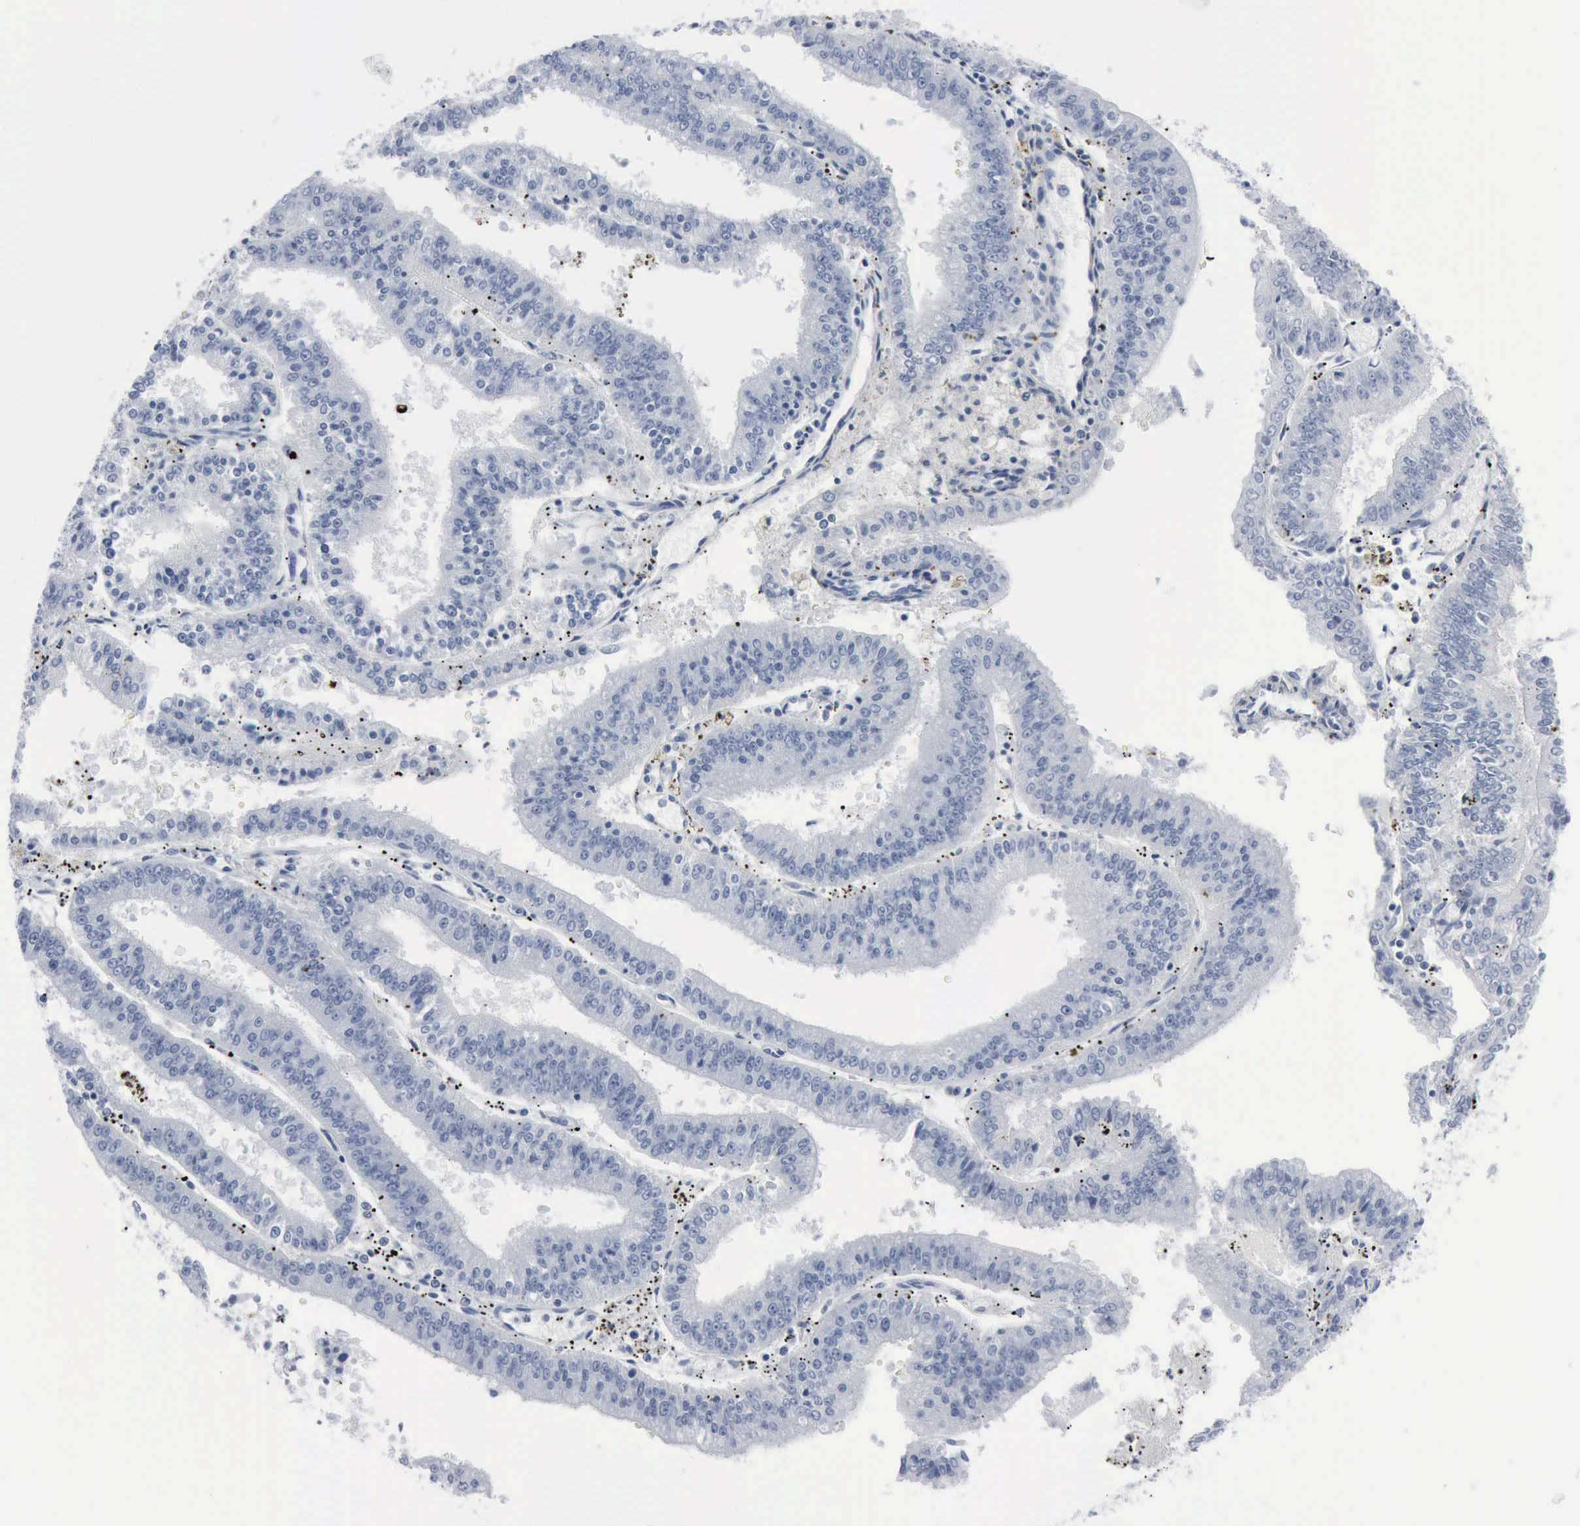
{"staining": {"intensity": "negative", "quantity": "none", "location": "none"}, "tissue": "endometrial cancer", "cell_type": "Tumor cells", "image_type": "cancer", "snomed": [{"axis": "morphology", "description": "Adenocarcinoma, NOS"}, {"axis": "topography", "description": "Endometrium"}], "caption": "An image of adenocarcinoma (endometrial) stained for a protein demonstrates no brown staining in tumor cells.", "gene": "DMD", "patient": {"sex": "female", "age": 66}}